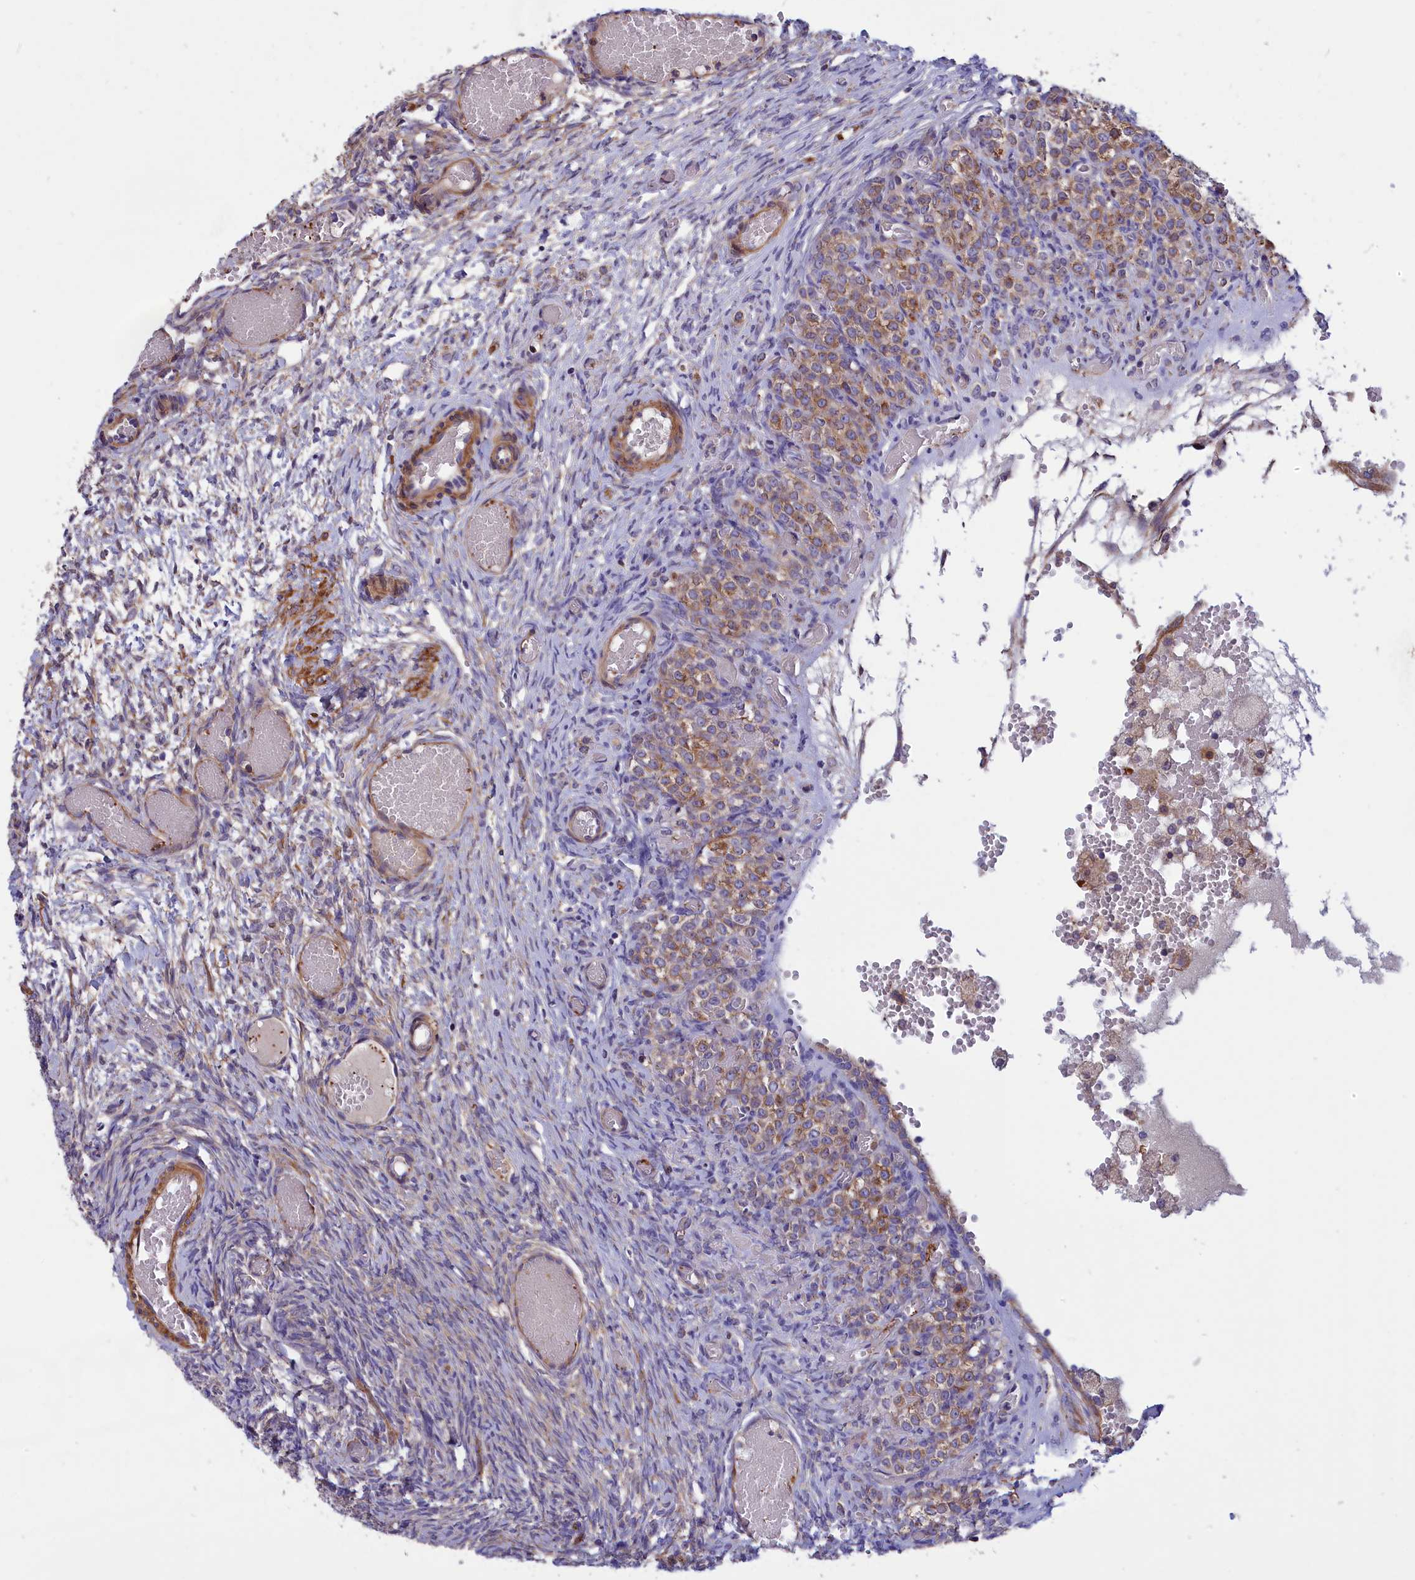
{"staining": {"intensity": "moderate", "quantity": "<25%", "location": "cytoplasmic/membranous"}, "tissue": "ovary", "cell_type": "Ovarian stroma cells", "image_type": "normal", "snomed": [{"axis": "morphology", "description": "Adenocarcinoma, NOS"}, {"axis": "topography", "description": "Endometrium"}], "caption": "Ovary stained for a protein reveals moderate cytoplasmic/membranous positivity in ovarian stroma cells. The protein is shown in brown color, while the nuclei are stained blue.", "gene": "AMDHD2", "patient": {"sex": "female", "age": 32}}